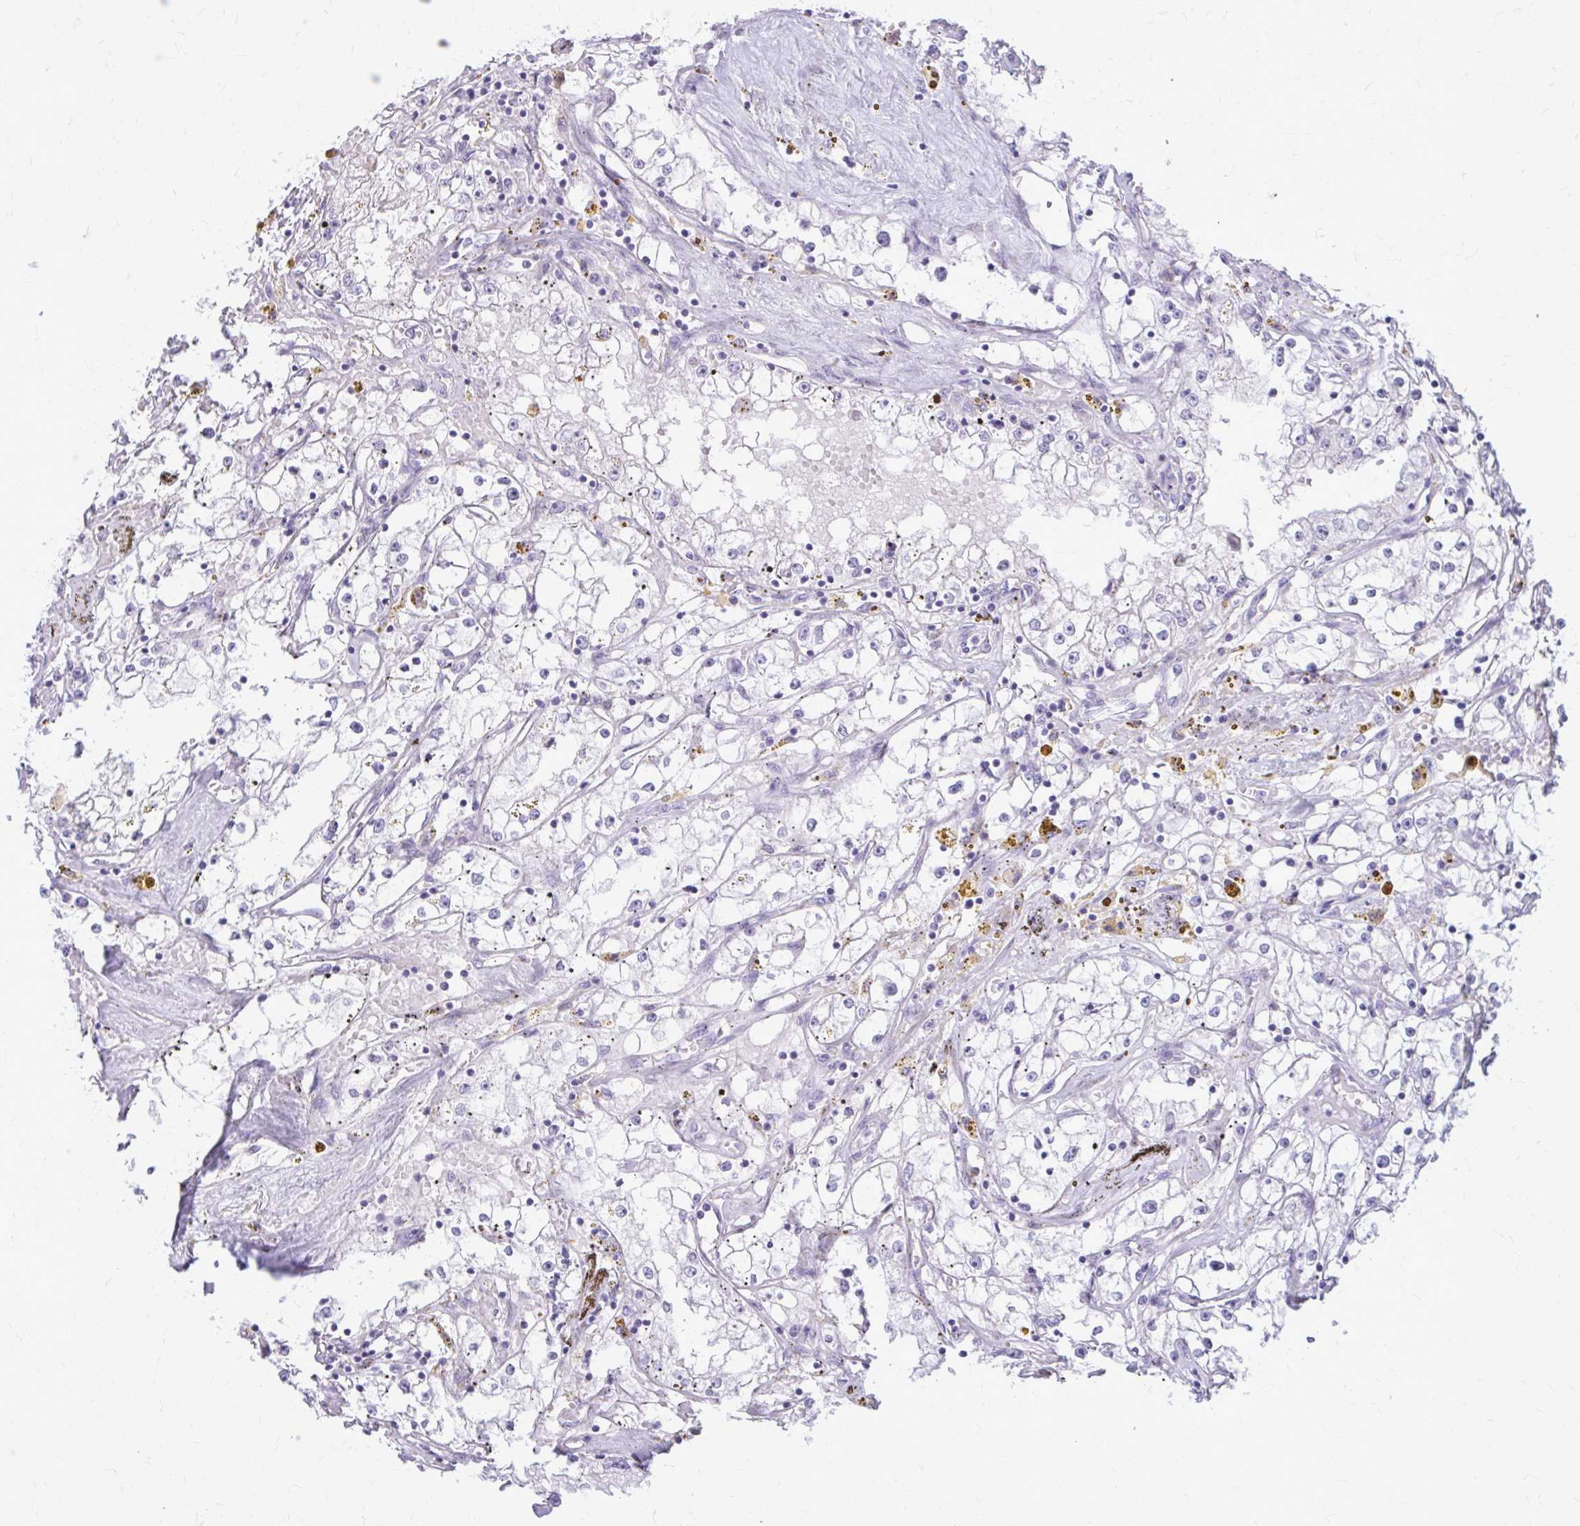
{"staining": {"intensity": "negative", "quantity": "none", "location": "none"}, "tissue": "renal cancer", "cell_type": "Tumor cells", "image_type": "cancer", "snomed": [{"axis": "morphology", "description": "Adenocarcinoma, NOS"}, {"axis": "topography", "description": "Kidney"}], "caption": "A micrograph of human renal cancer is negative for staining in tumor cells.", "gene": "KRT5", "patient": {"sex": "male", "age": 56}}